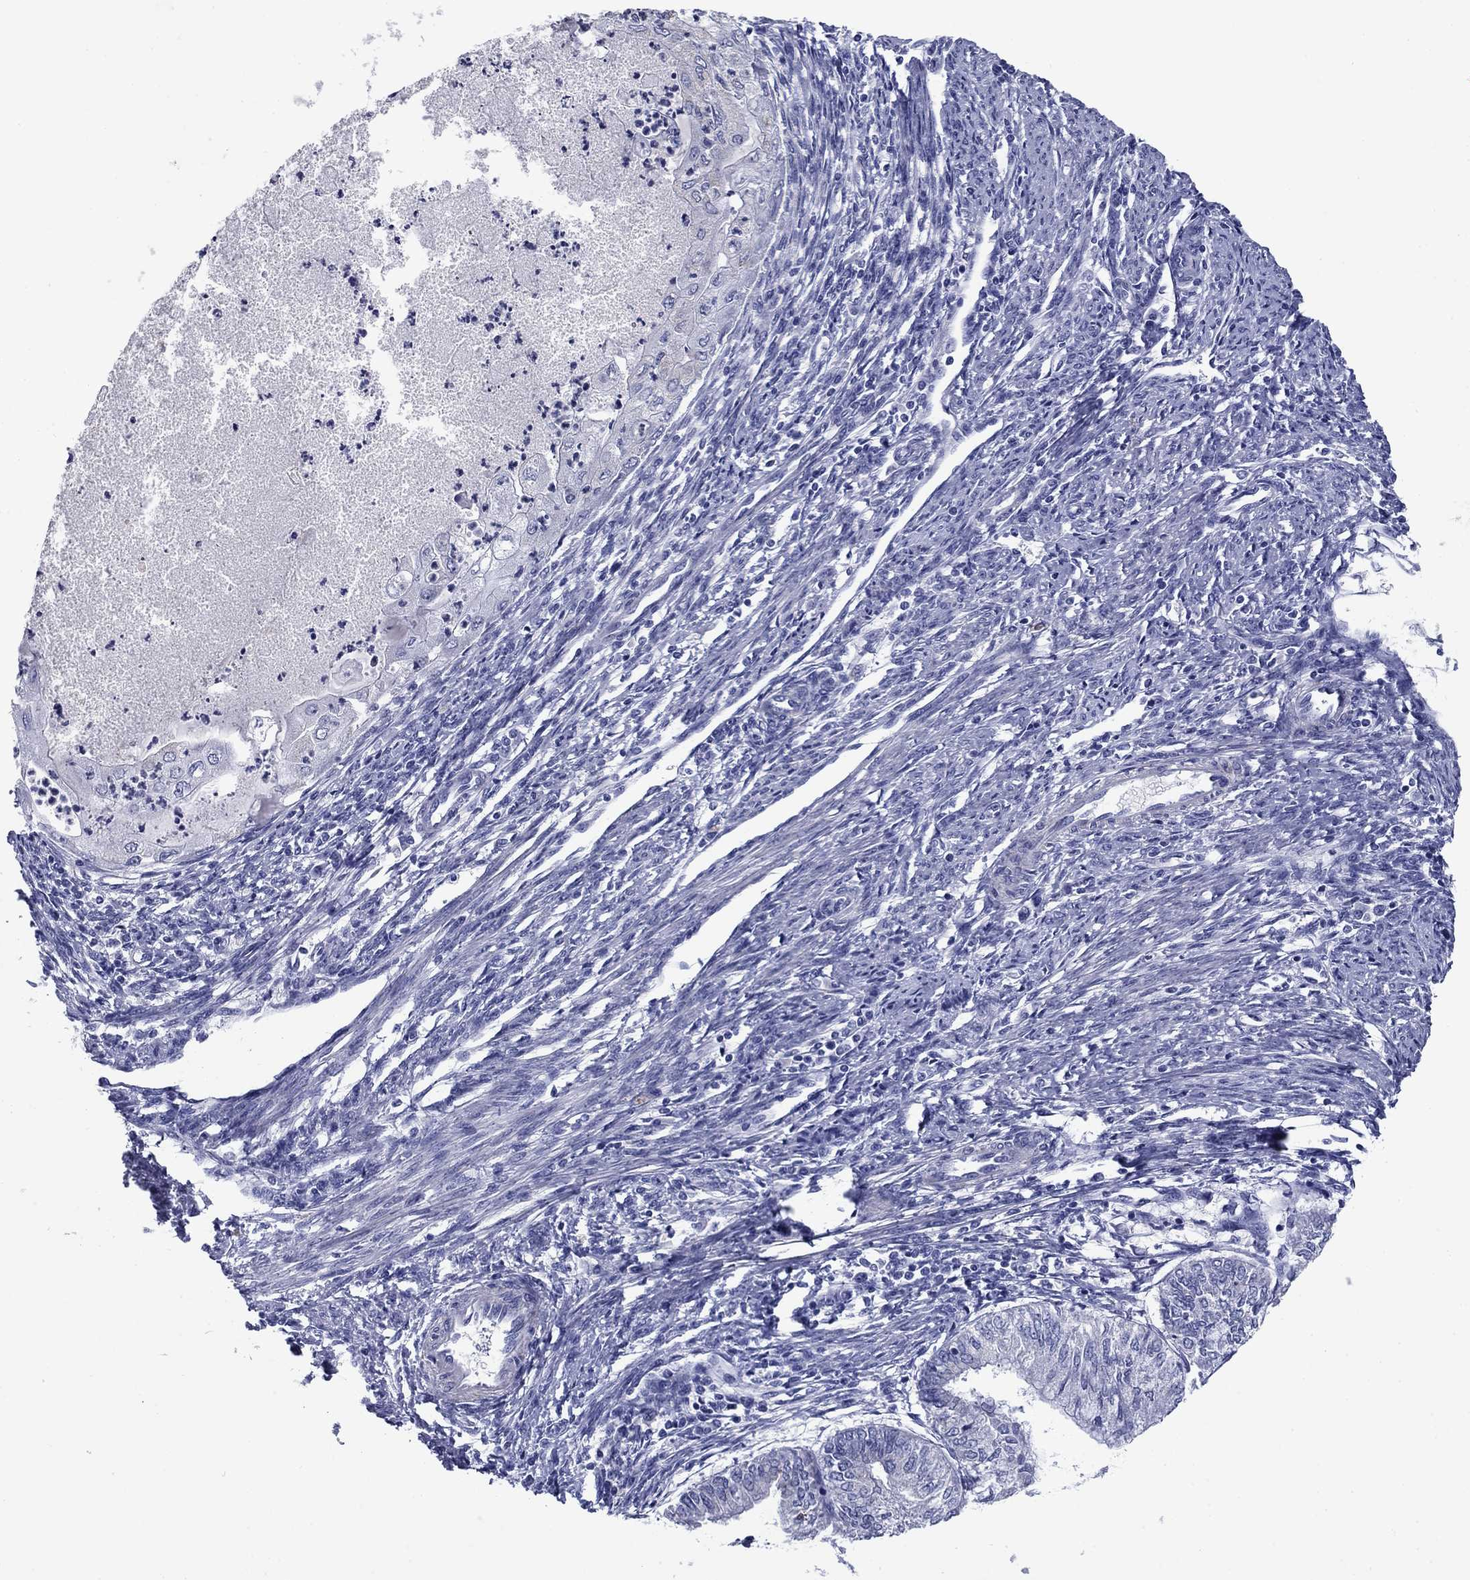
{"staining": {"intensity": "negative", "quantity": "none", "location": "none"}, "tissue": "endometrial cancer", "cell_type": "Tumor cells", "image_type": "cancer", "snomed": [{"axis": "morphology", "description": "Adenocarcinoma, NOS"}, {"axis": "topography", "description": "Endometrium"}], "caption": "Tumor cells show no significant protein staining in endometrial cancer (adenocarcinoma). Brightfield microscopy of immunohistochemistry stained with DAB (brown) and hematoxylin (blue), captured at high magnification.", "gene": "PRKCG", "patient": {"sex": "female", "age": 59}}